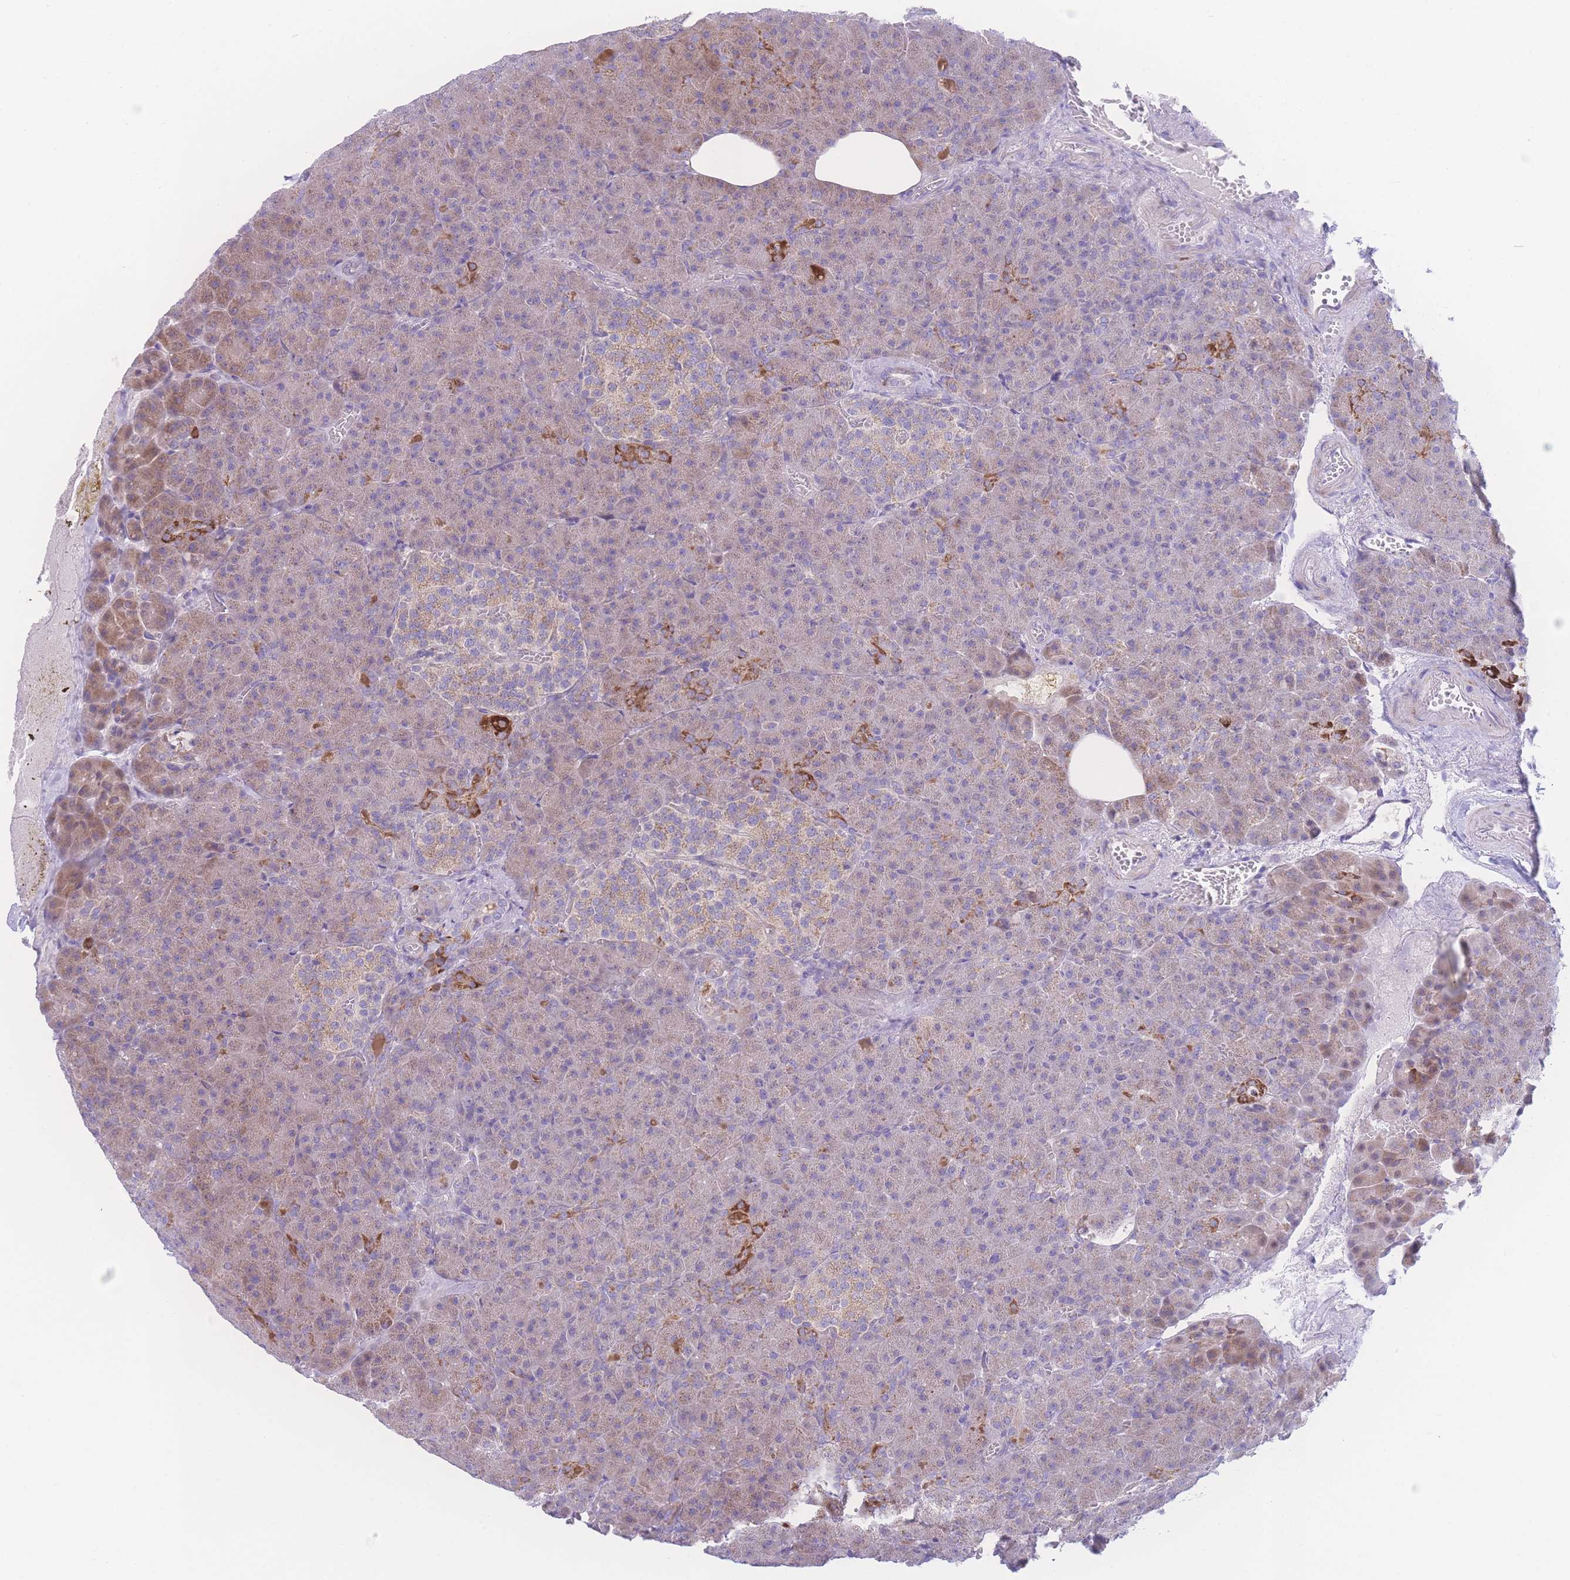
{"staining": {"intensity": "strong", "quantity": "<25%", "location": "cytoplasmic/membranous"}, "tissue": "pancreas", "cell_type": "Exocrine glandular cells", "image_type": "normal", "snomed": [{"axis": "morphology", "description": "Normal tissue, NOS"}, {"axis": "topography", "description": "Pancreas"}], "caption": "IHC (DAB) staining of unremarkable human pancreas exhibits strong cytoplasmic/membranous protein staining in approximately <25% of exocrine glandular cells.", "gene": "NBEAL1", "patient": {"sex": "female", "age": 74}}